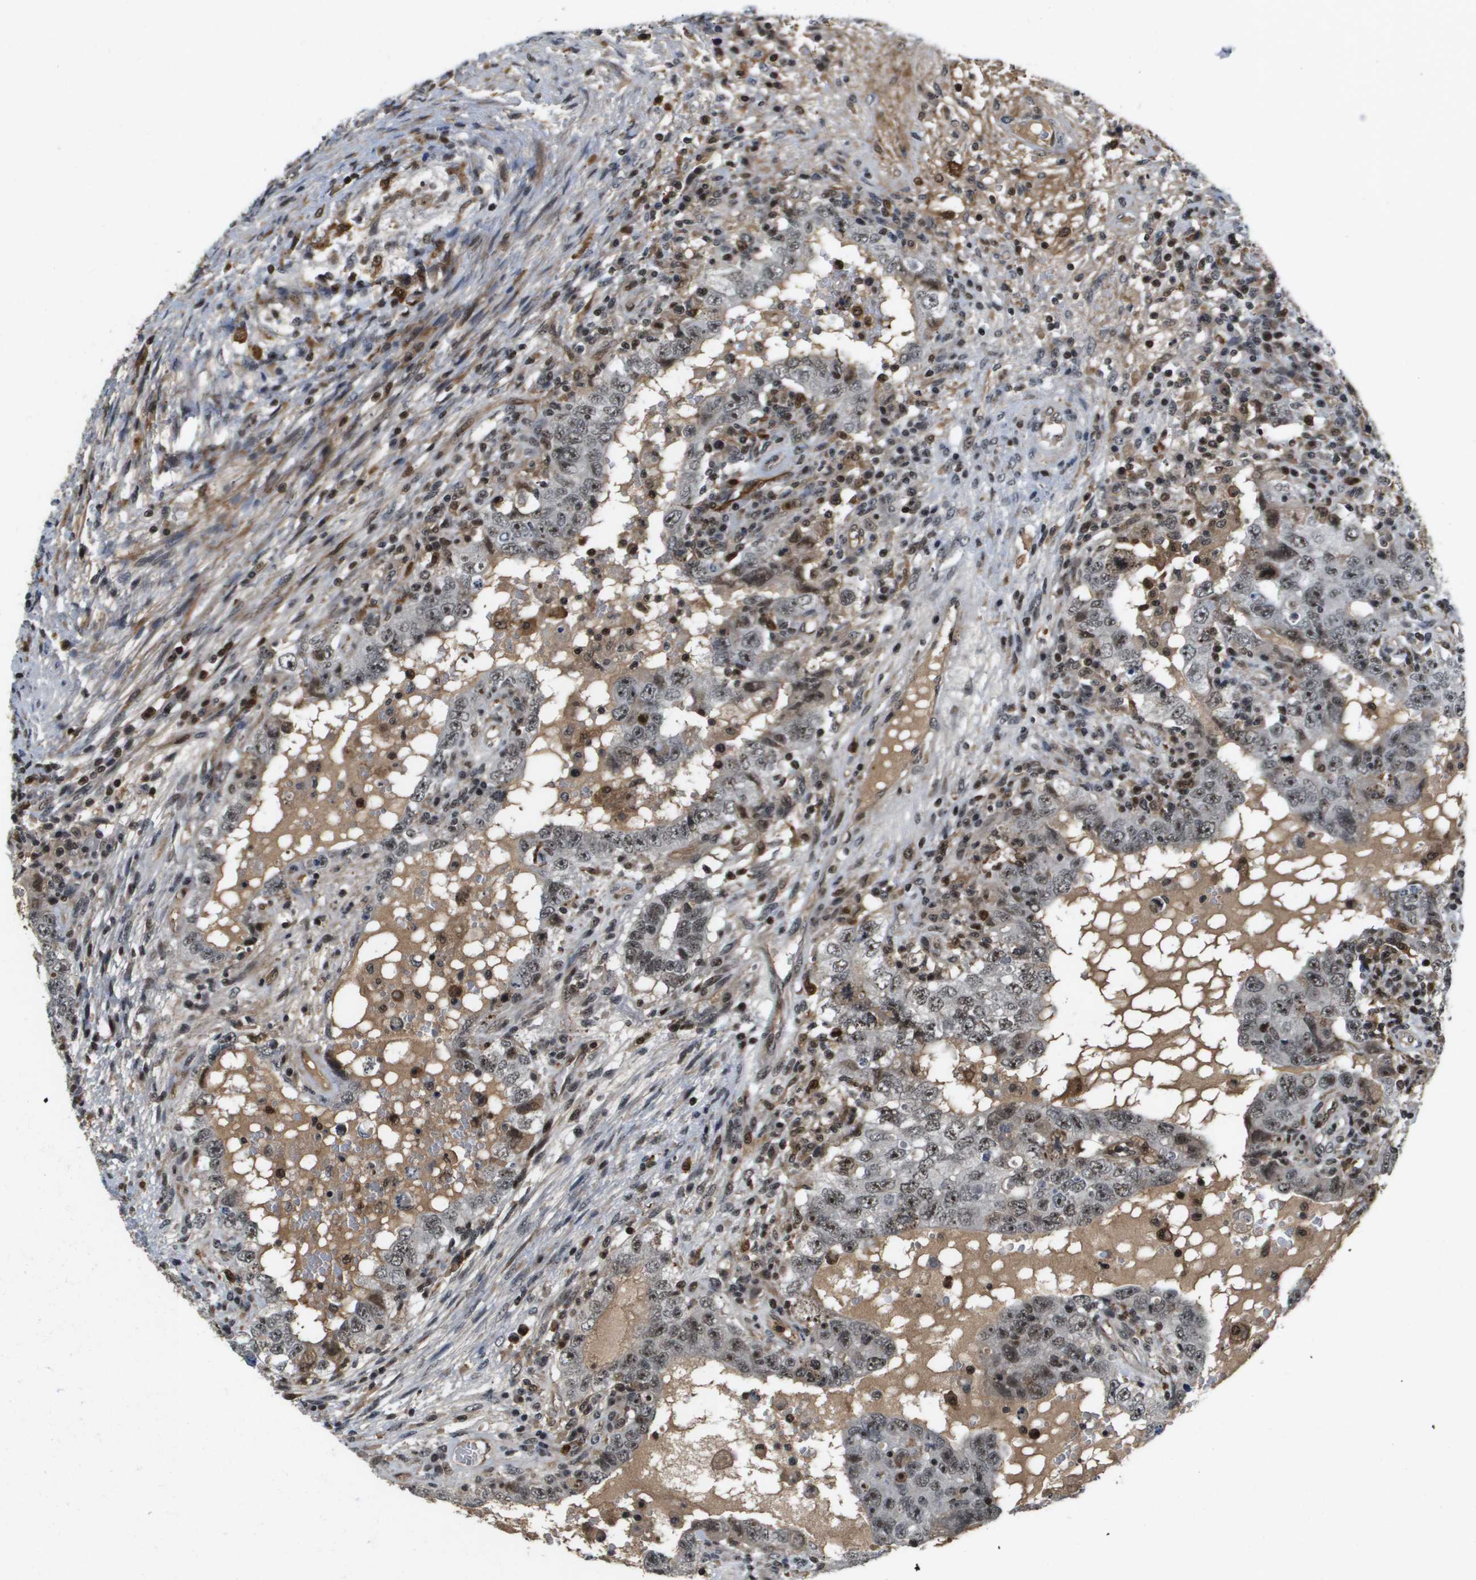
{"staining": {"intensity": "weak", "quantity": ">75%", "location": "nuclear"}, "tissue": "testis cancer", "cell_type": "Tumor cells", "image_type": "cancer", "snomed": [{"axis": "morphology", "description": "Carcinoma, Embryonal, NOS"}, {"axis": "topography", "description": "Testis"}], "caption": "Immunohistochemical staining of human embryonal carcinoma (testis) shows low levels of weak nuclear protein staining in approximately >75% of tumor cells.", "gene": "EP400", "patient": {"sex": "male", "age": 26}}